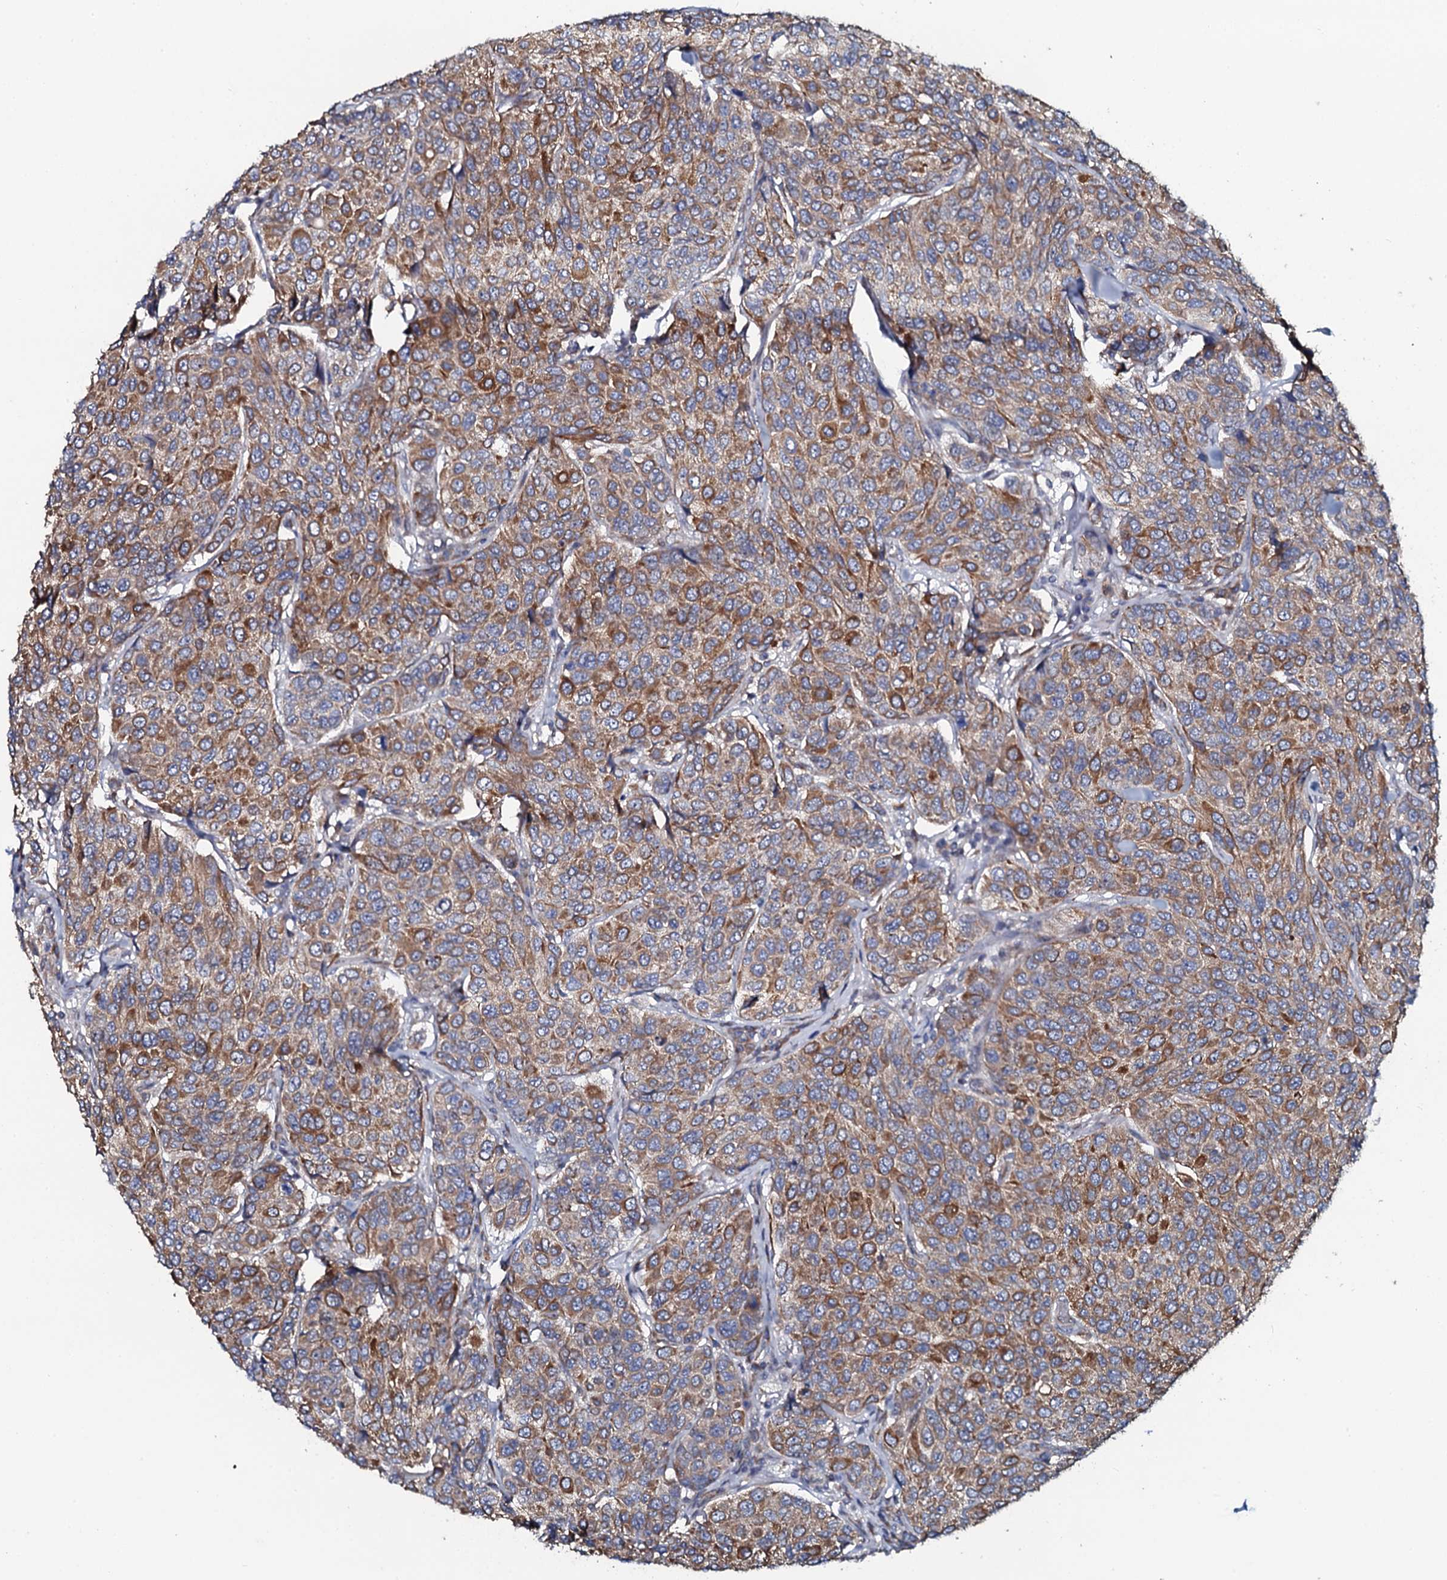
{"staining": {"intensity": "moderate", "quantity": ">75%", "location": "cytoplasmic/membranous"}, "tissue": "breast cancer", "cell_type": "Tumor cells", "image_type": "cancer", "snomed": [{"axis": "morphology", "description": "Duct carcinoma"}, {"axis": "topography", "description": "Breast"}], "caption": "Immunohistochemistry (DAB) staining of breast cancer exhibits moderate cytoplasmic/membranous protein staining in about >75% of tumor cells.", "gene": "TMEM151A", "patient": {"sex": "female", "age": 55}}